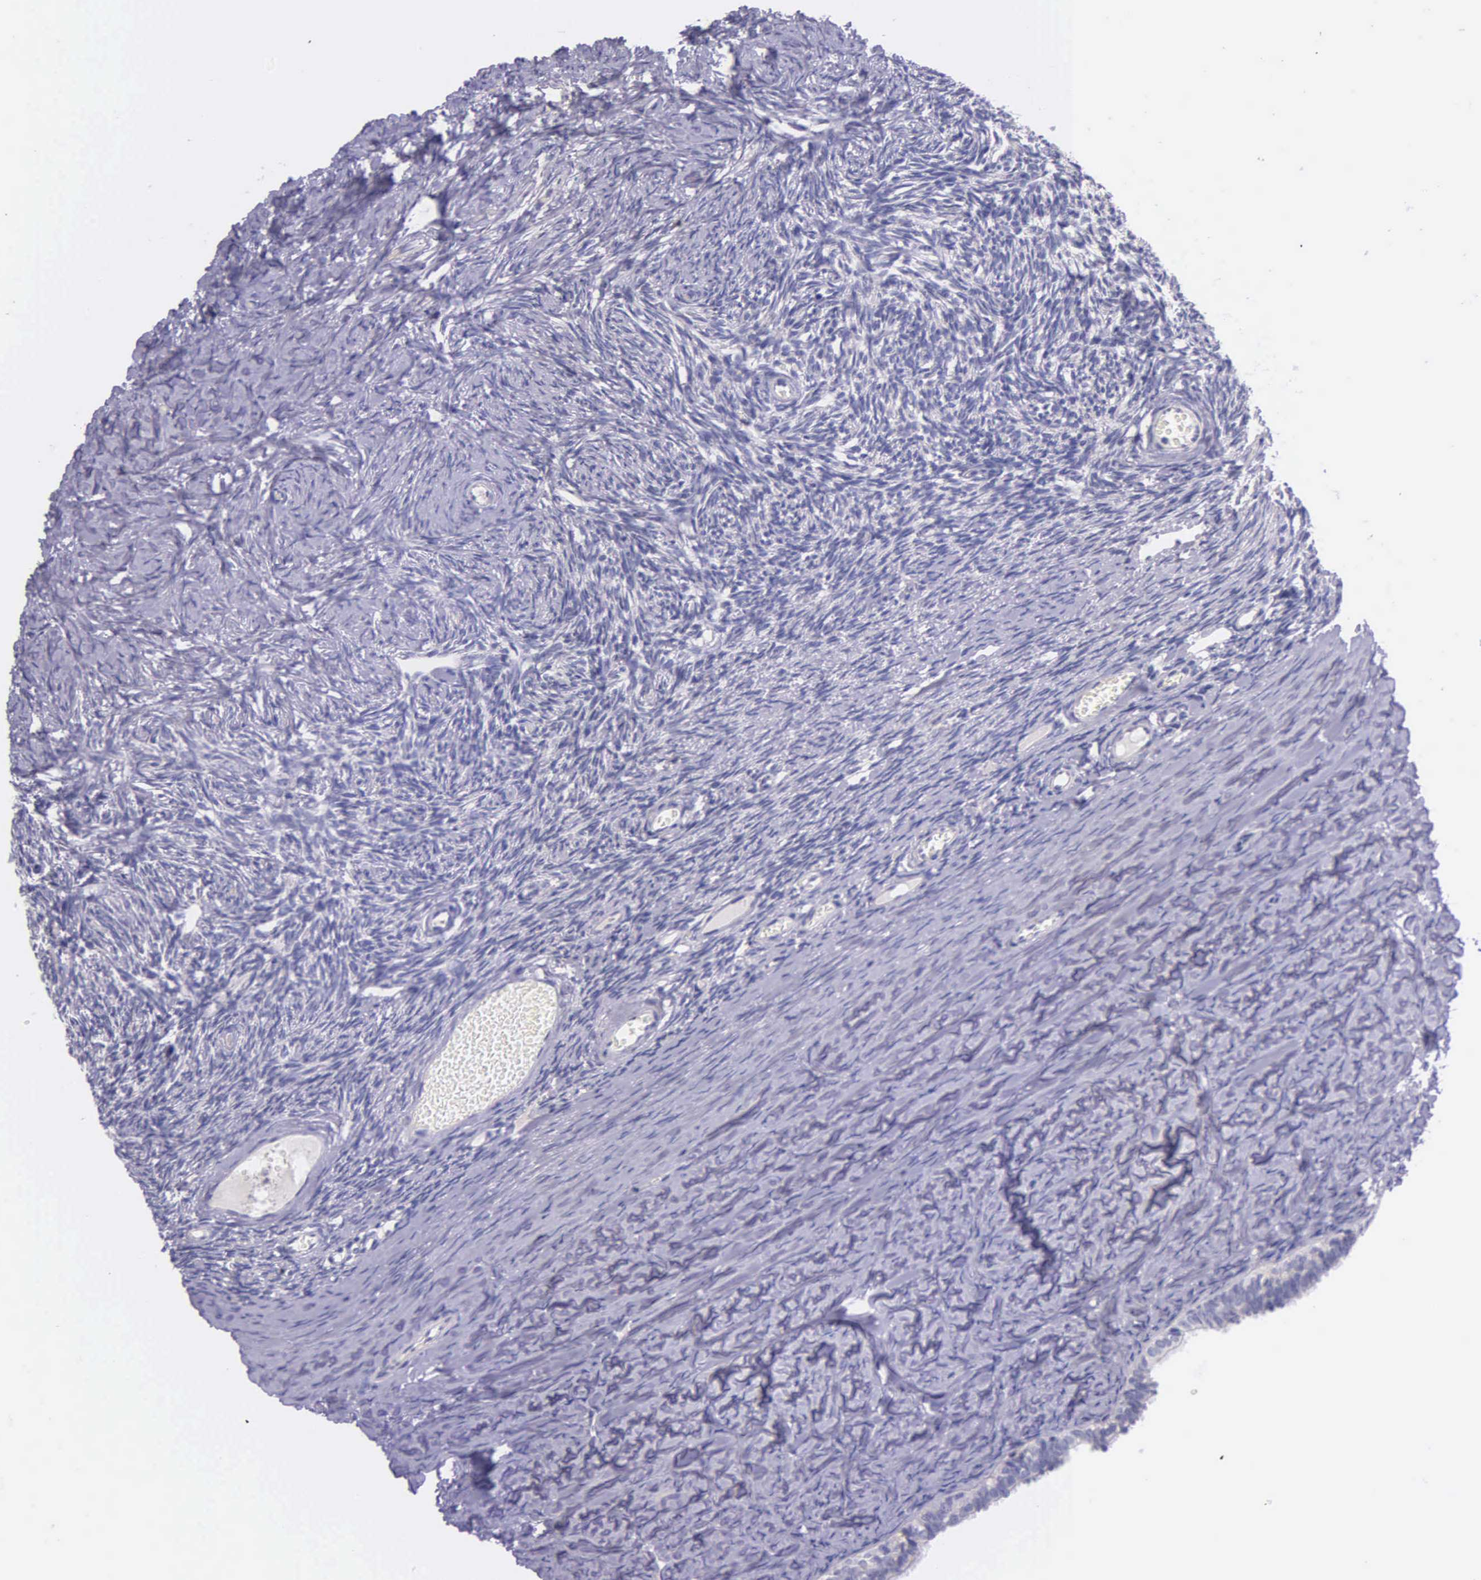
{"staining": {"intensity": "negative", "quantity": "none", "location": "none"}, "tissue": "ovary", "cell_type": "Ovarian stroma cells", "image_type": "normal", "snomed": [{"axis": "morphology", "description": "Normal tissue, NOS"}, {"axis": "topography", "description": "Ovary"}], "caption": "Ovary stained for a protein using immunohistochemistry demonstrates no positivity ovarian stroma cells.", "gene": "THSD7A", "patient": {"sex": "female", "age": 59}}